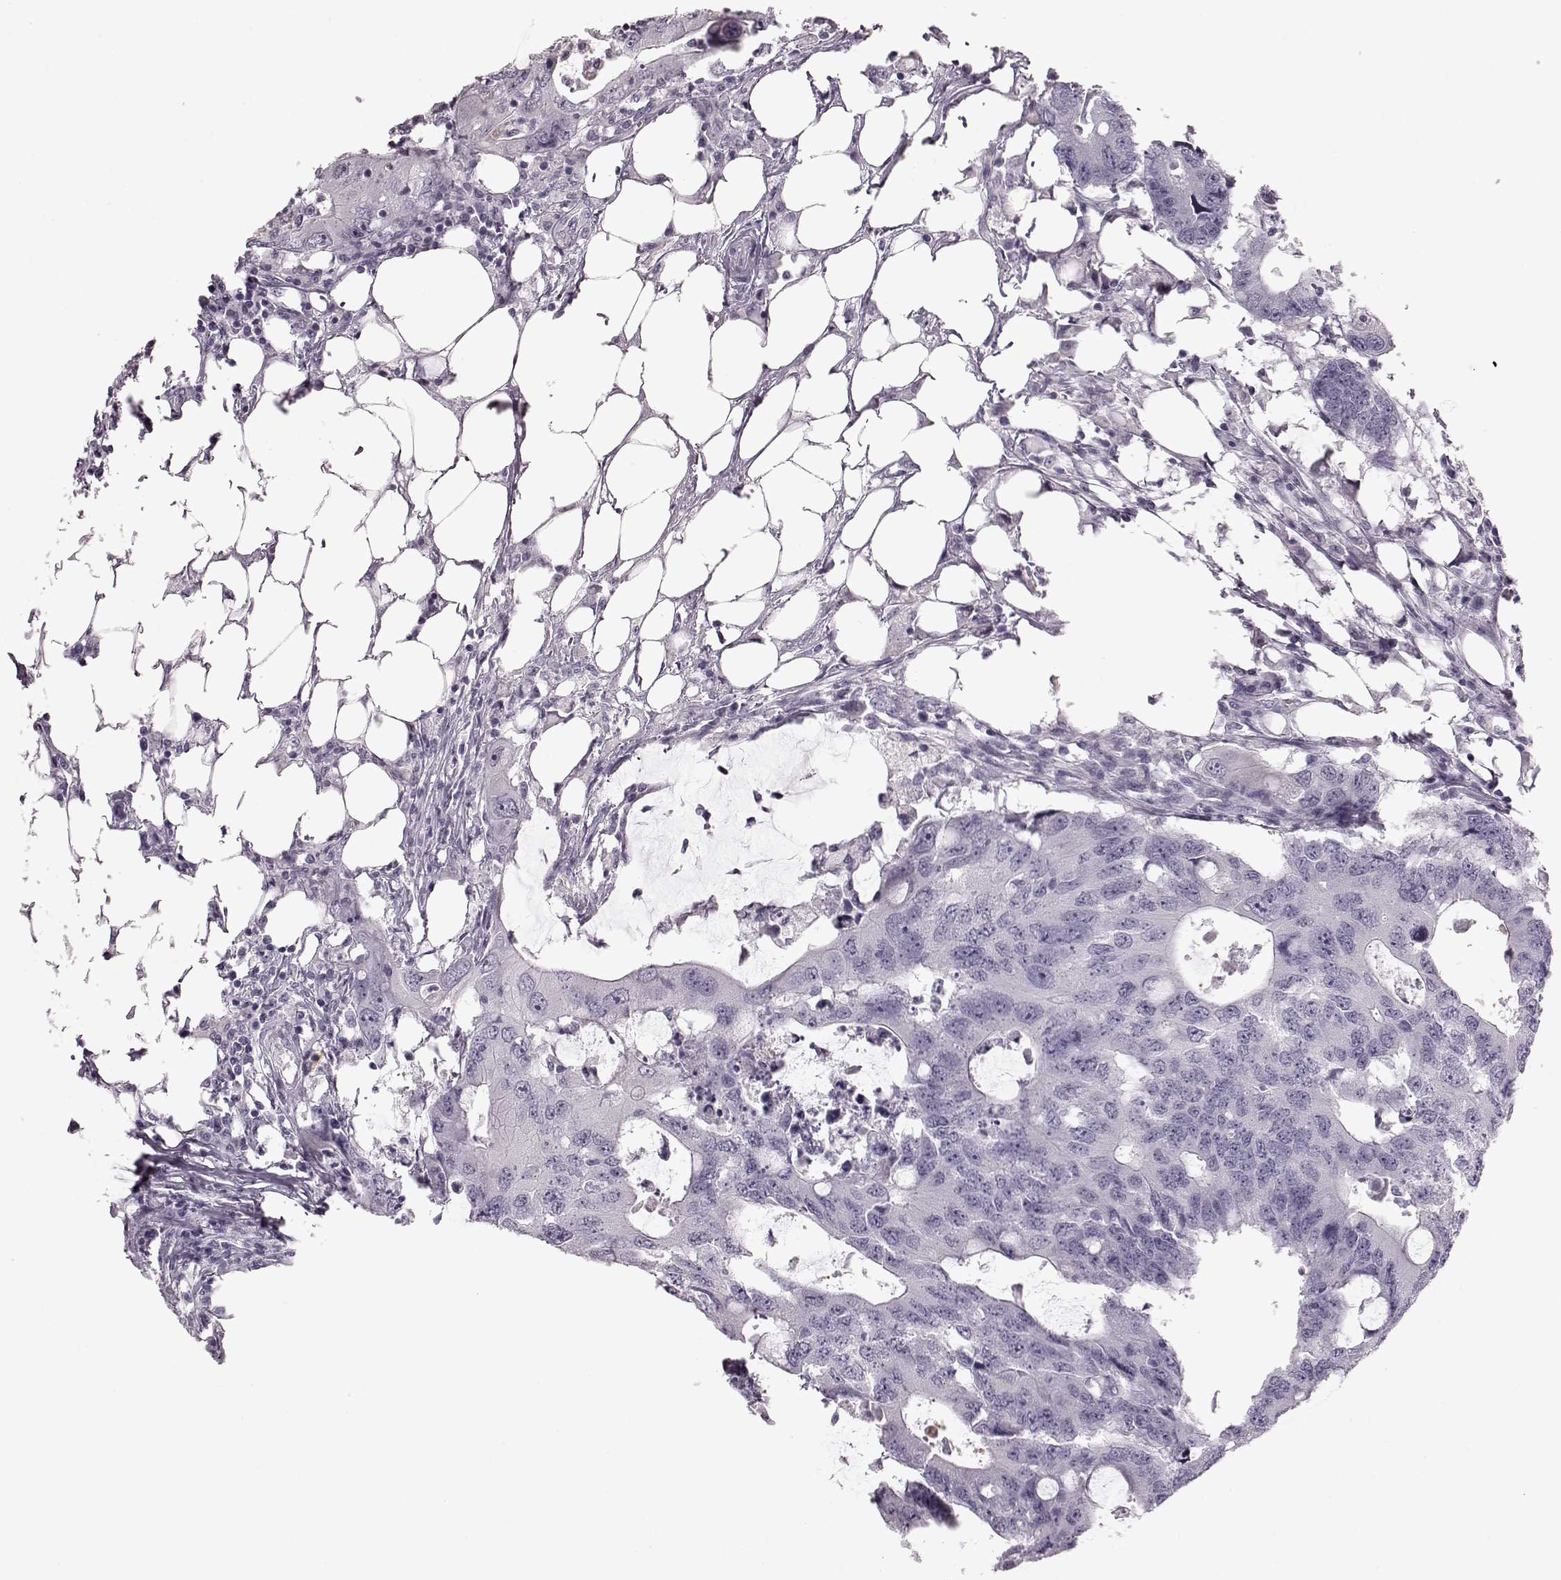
{"staining": {"intensity": "negative", "quantity": "none", "location": "none"}, "tissue": "colorectal cancer", "cell_type": "Tumor cells", "image_type": "cancer", "snomed": [{"axis": "morphology", "description": "Adenocarcinoma, NOS"}, {"axis": "topography", "description": "Colon"}], "caption": "Tumor cells are negative for brown protein staining in adenocarcinoma (colorectal).", "gene": "CRYBA2", "patient": {"sex": "male", "age": 71}}